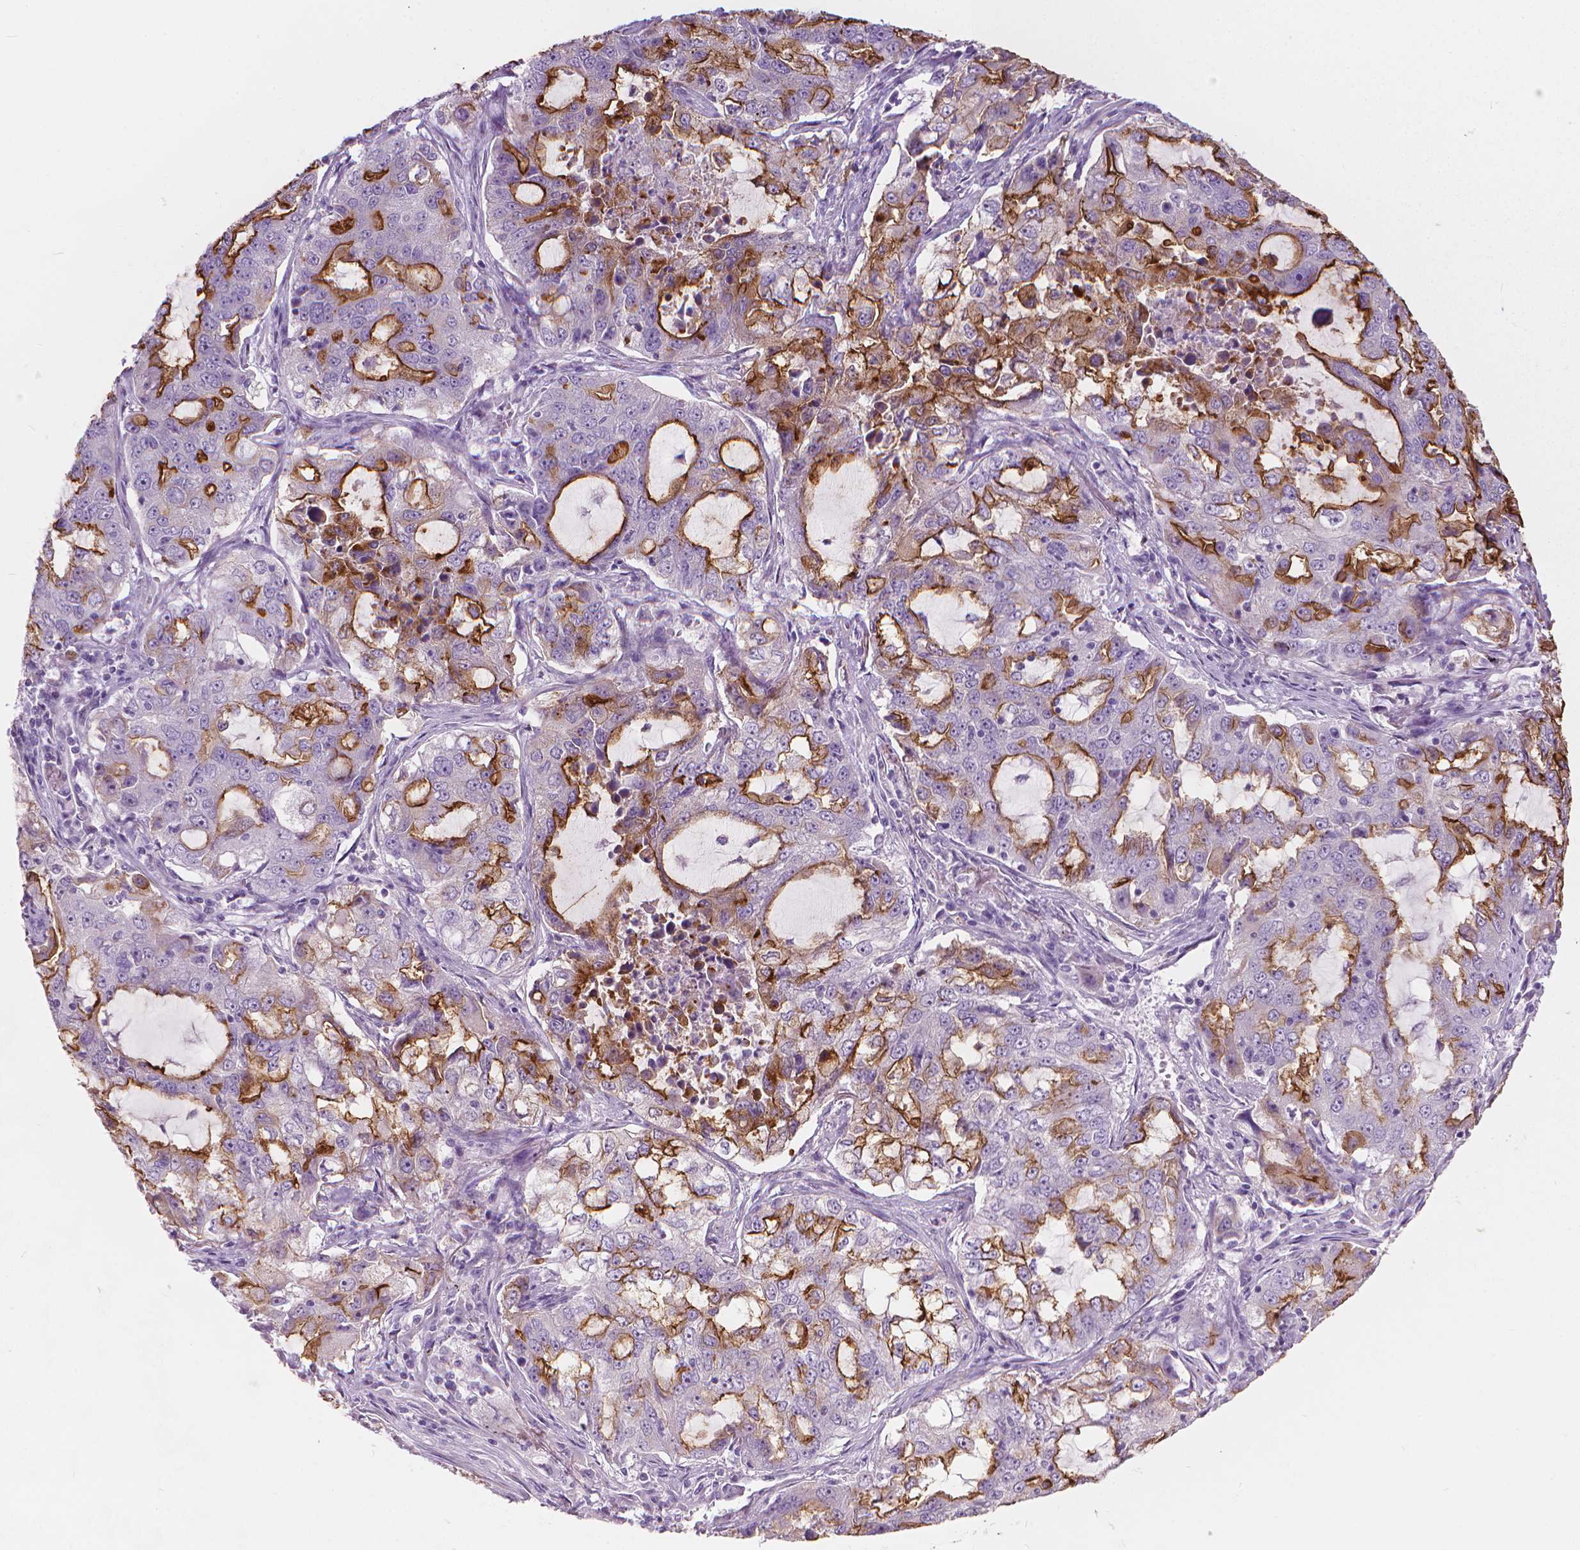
{"staining": {"intensity": "moderate", "quantity": "25%-75%", "location": "cytoplasmic/membranous"}, "tissue": "lung cancer", "cell_type": "Tumor cells", "image_type": "cancer", "snomed": [{"axis": "morphology", "description": "Adenocarcinoma, NOS"}, {"axis": "topography", "description": "Lung"}], "caption": "The image shows staining of lung cancer, revealing moderate cytoplasmic/membranous protein positivity (brown color) within tumor cells. (Stains: DAB (3,3'-diaminobenzidine) in brown, nuclei in blue, Microscopy: brightfield microscopy at high magnification).", "gene": "GPRC5A", "patient": {"sex": "female", "age": 61}}